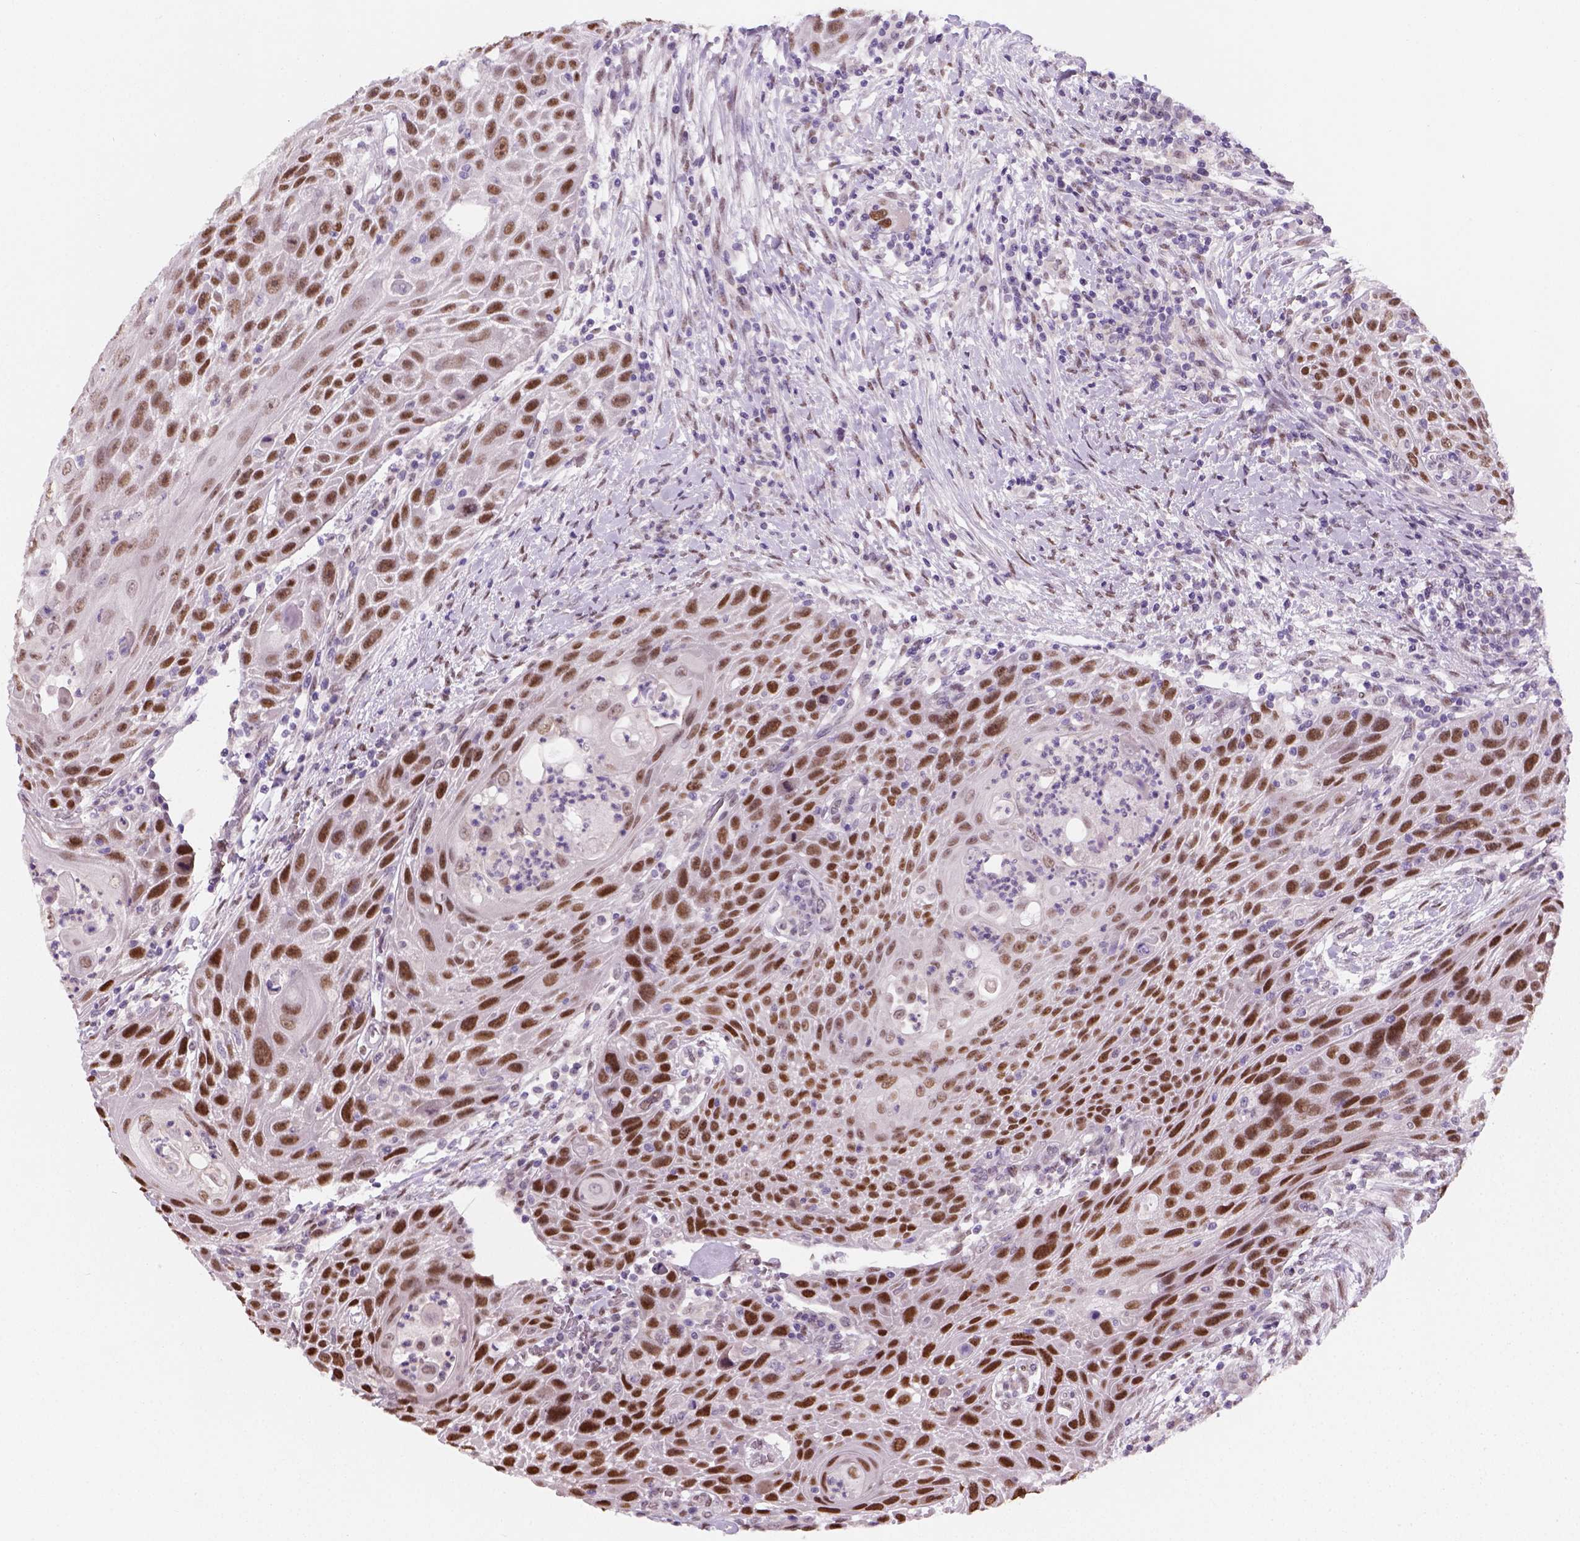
{"staining": {"intensity": "moderate", "quantity": ">75%", "location": "nuclear"}, "tissue": "head and neck cancer", "cell_type": "Tumor cells", "image_type": "cancer", "snomed": [{"axis": "morphology", "description": "Squamous cell carcinoma, NOS"}, {"axis": "topography", "description": "Head-Neck"}], "caption": "Immunohistochemistry (DAB (3,3'-diaminobenzidine)) staining of human squamous cell carcinoma (head and neck) displays moderate nuclear protein positivity in about >75% of tumor cells.", "gene": "C1orf112", "patient": {"sex": "male", "age": 69}}